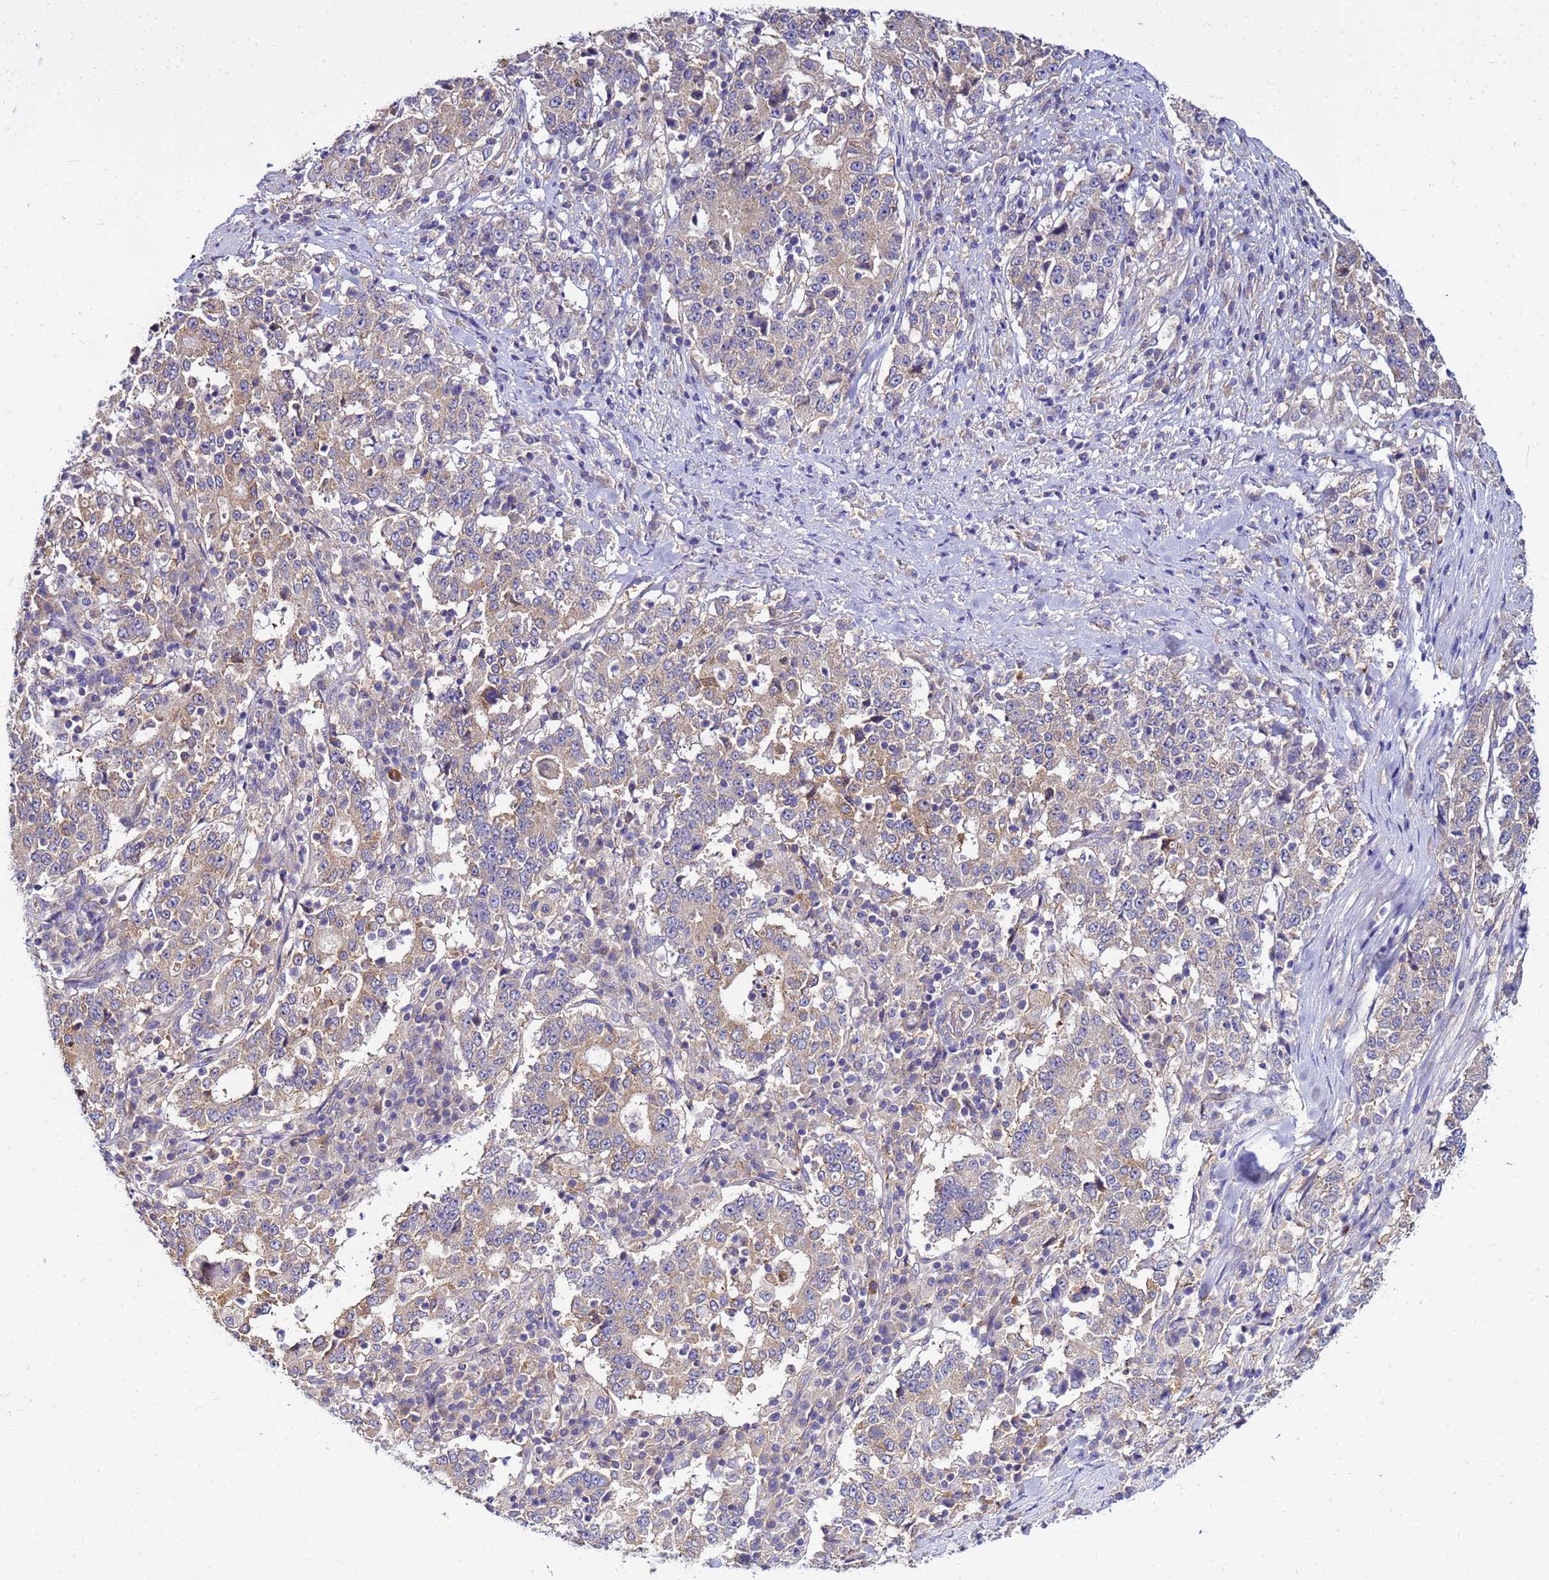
{"staining": {"intensity": "weak", "quantity": "25%-75%", "location": "cytoplasmic/membranous"}, "tissue": "stomach cancer", "cell_type": "Tumor cells", "image_type": "cancer", "snomed": [{"axis": "morphology", "description": "Adenocarcinoma, NOS"}, {"axis": "topography", "description": "Stomach"}], "caption": "Tumor cells display weak cytoplasmic/membranous positivity in approximately 25%-75% of cells in stomach cancer (adenocarcinoma). (DAB IHC with brightfield microscopy, high magnification).", "gene": "PKD1", "patient": {"sex": "male", "age": 59}}